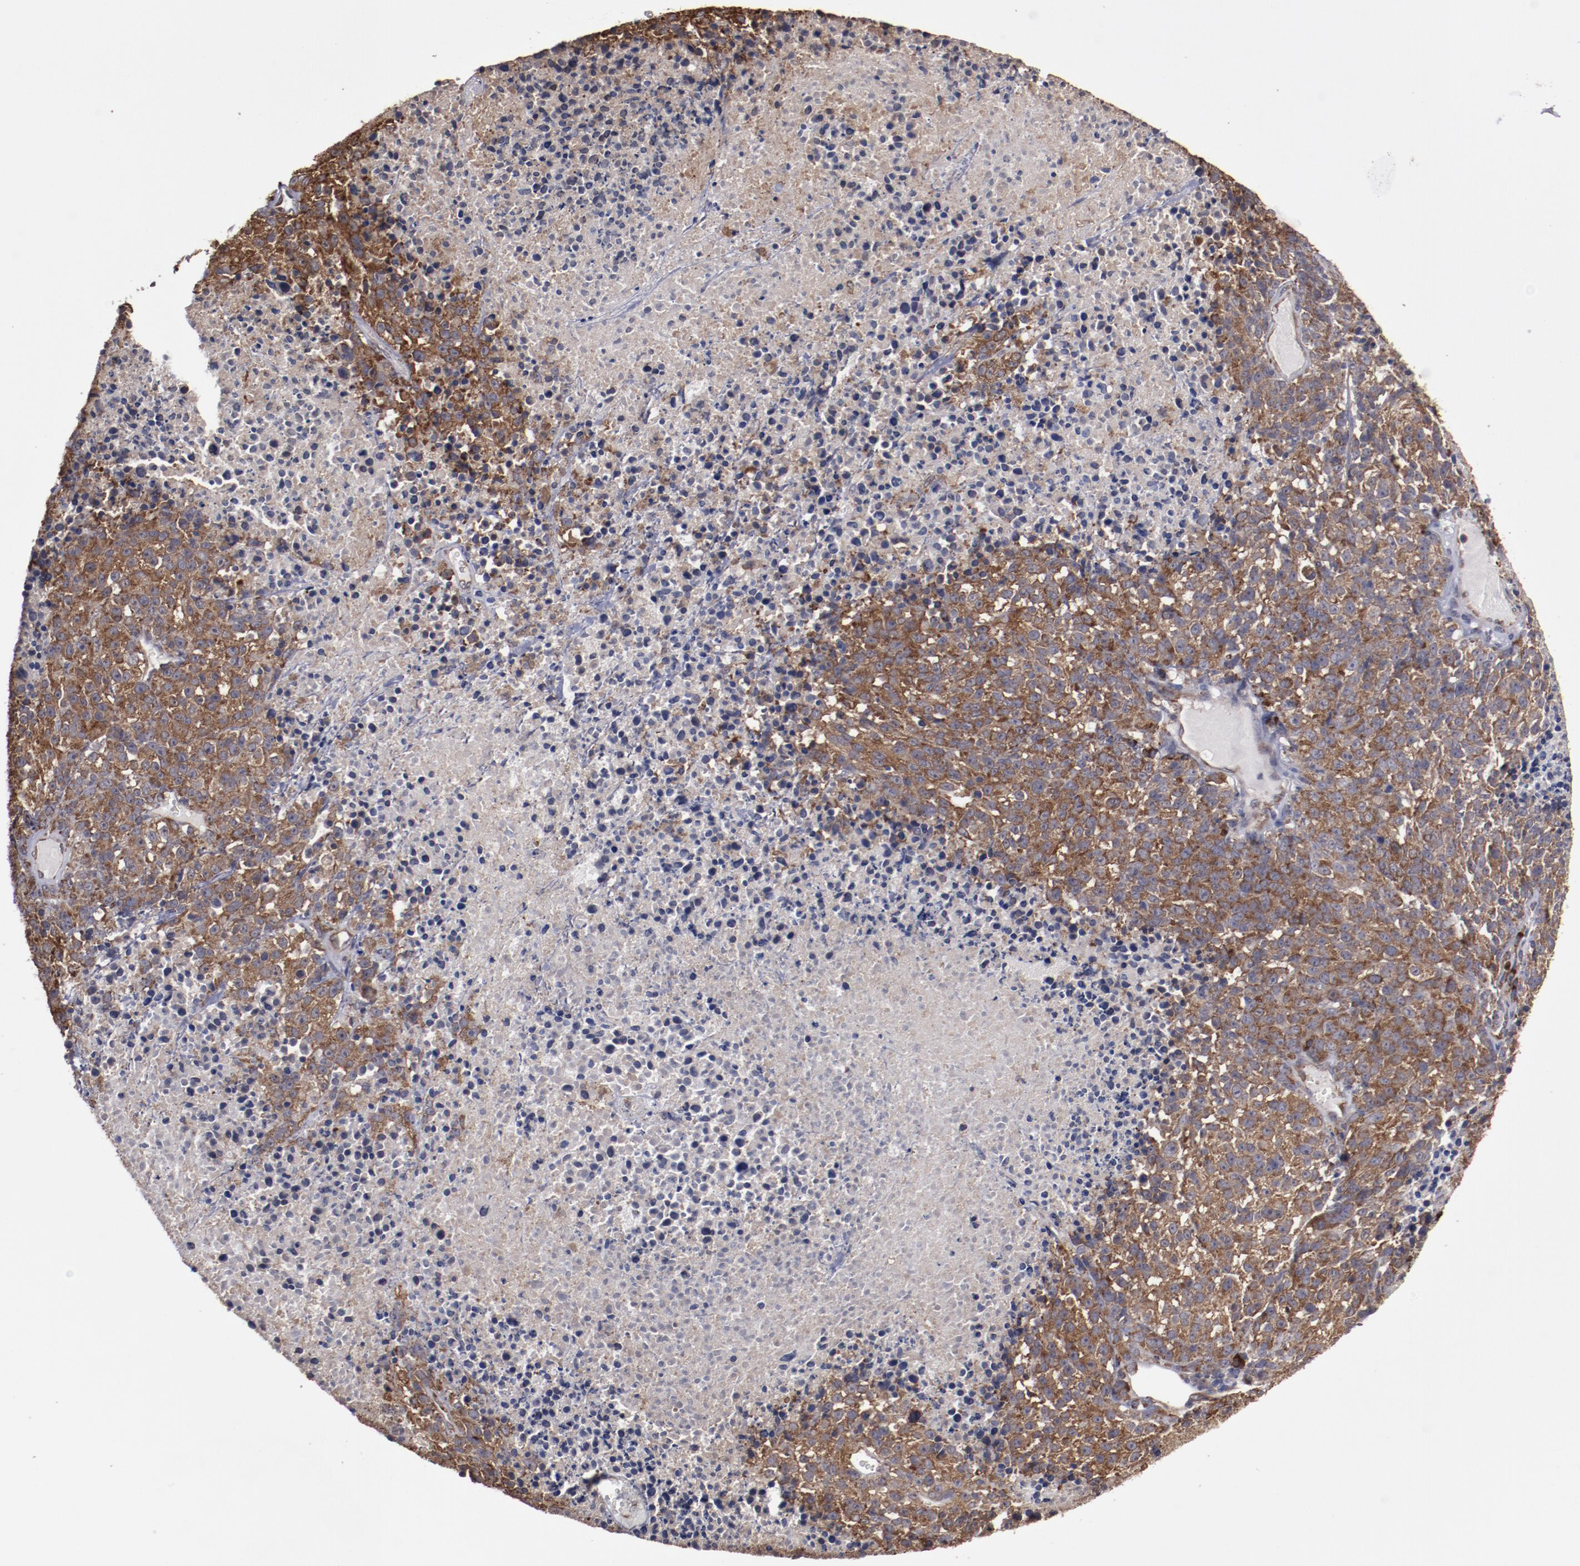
{"staining": {"intensity": "strong", "quantity": ">75%", "location": "cytoplasmic/membranous"}, "tissue": "melanoma", "cell_type": "Tumor cells", "image_type": "cancer", "snomed": [{"axis": "morphology", "description": "Malignant melanoma, Metastatic site"}, {"axis": "topography", "description": "Cerebral cortex"}], "caption": "Immunohistochemical staining of melanoma reveals strong cytoplasmic/membranous protein expression in about >75% of tumor cells. Nuclei are stained in blue.", "gene": "RPS4Y1", "patient": {"sex": "female", "age": 52}}